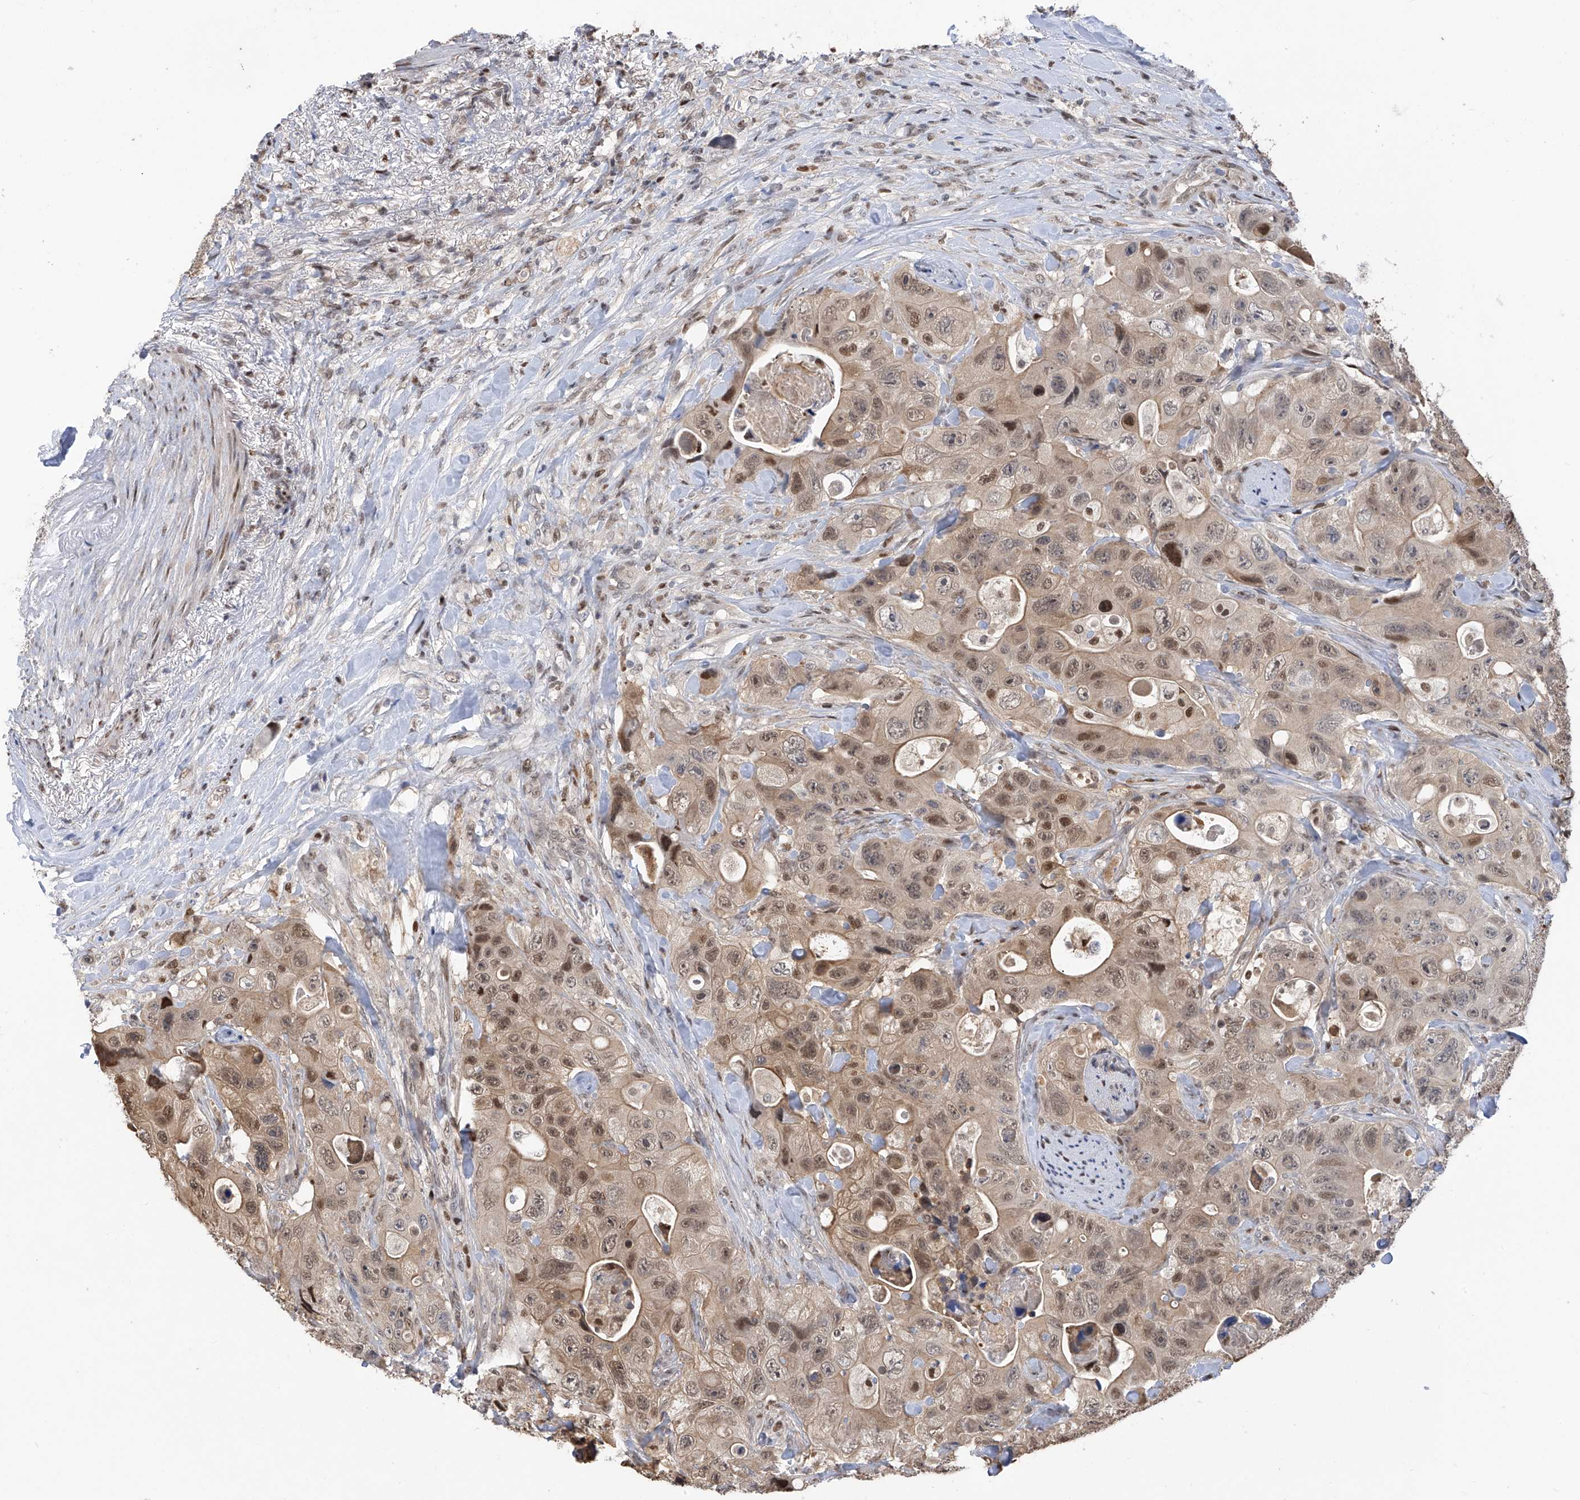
{"staining": {"intensity": "moderate", "quantity": ">75%", "location": "cytoplasmic/membranous,nuclear"}, "tissue": "colorectal cancer", "cell_type": "Tumor cells", "image_type": "cancer", "snomed": [{"axis": "morphology", "description": "Adenocarcinoma, NOS"}, {"axis": "topography", "description": "Colon"}], "caption": "This is a photomicrograph of immunohistochemistry (IHC) staining of colorectal adenocarcinoma, which shows moderate positivity in the cytoplasmic/membranous and nuclear of tumor cells.", "gene": "PMM1", "patient": {"sex": "female", "age": 46}}